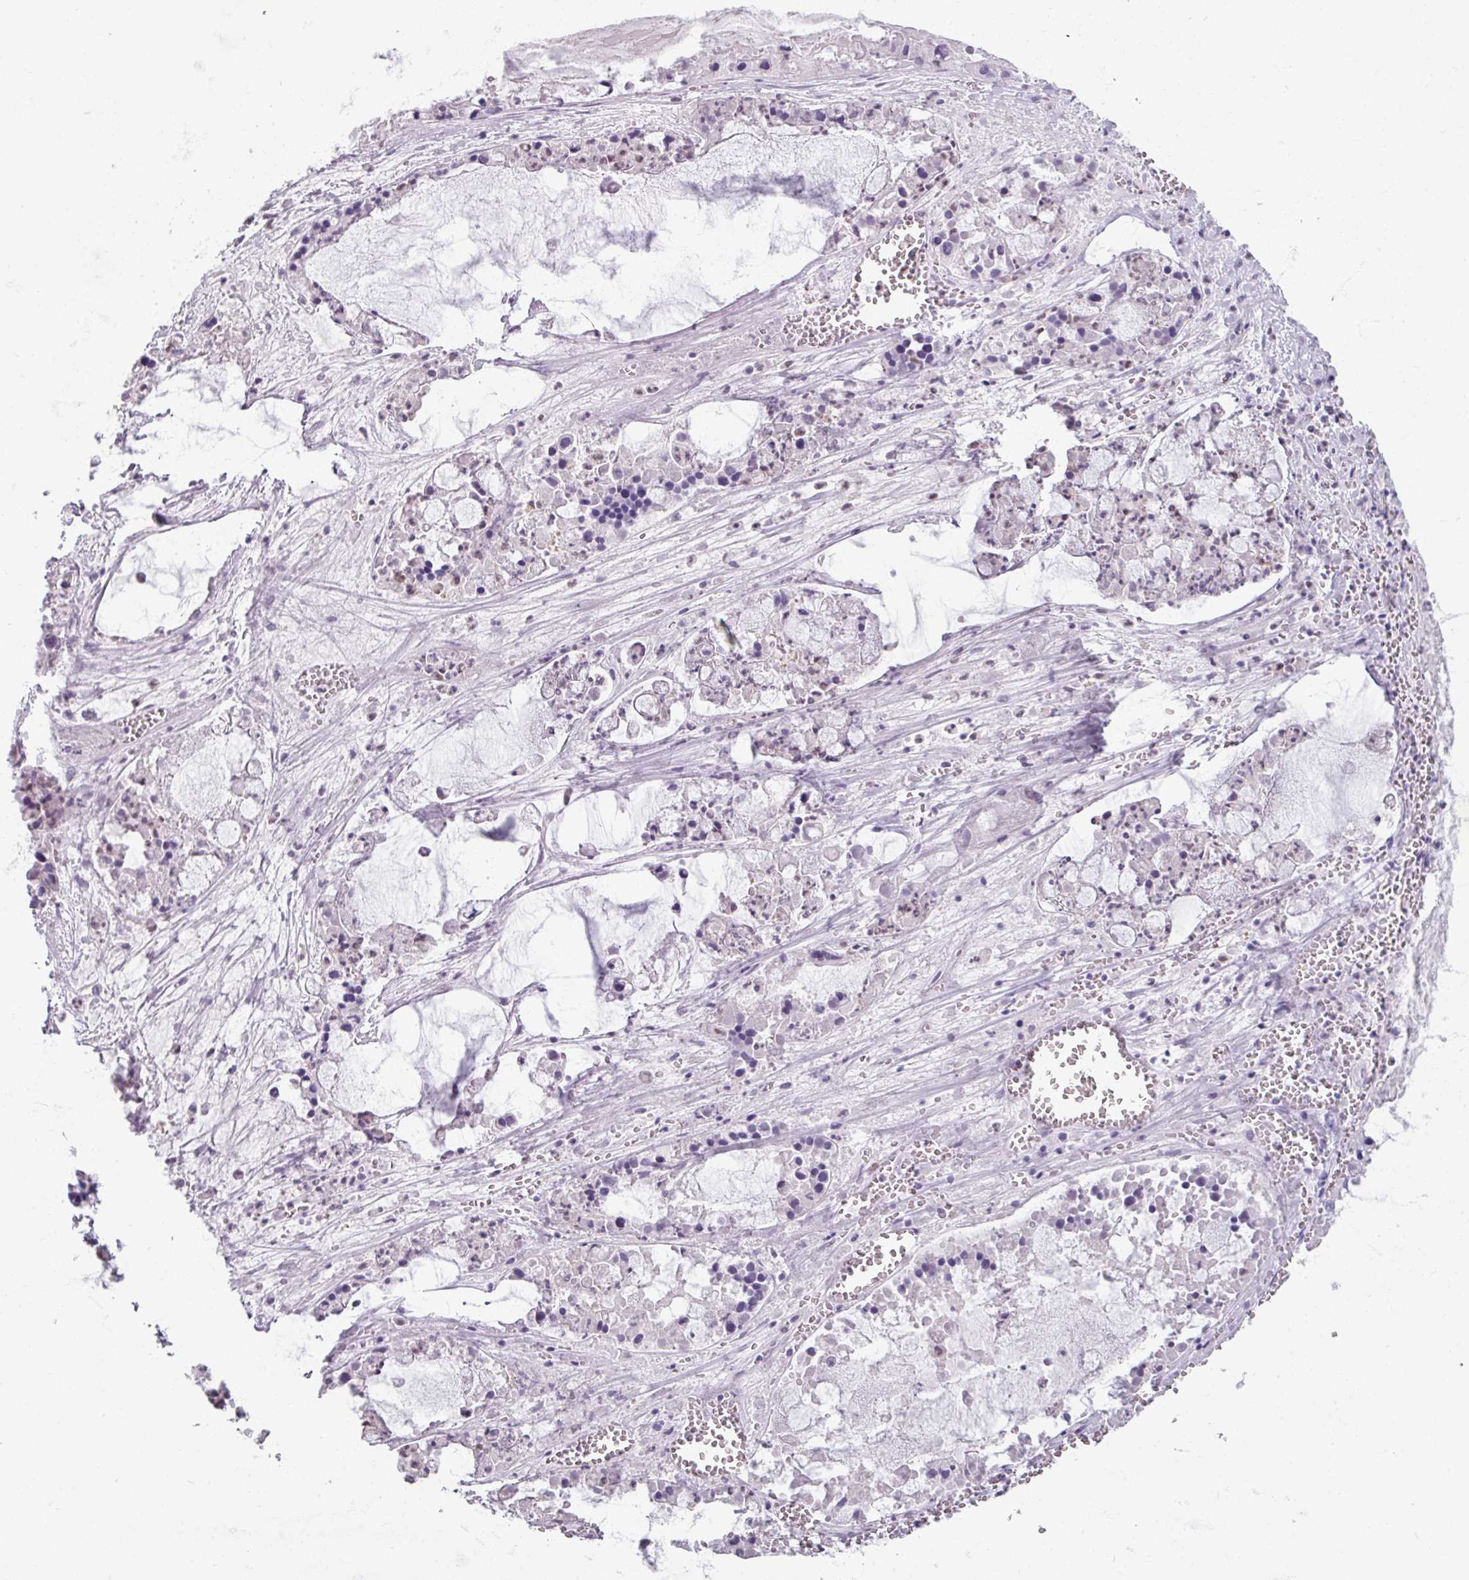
{"staining": {"intensity": "negative", "quantity": "none", "location": "none"}, "tissue": "ovarian cancer", "cell_type": "Tumor cells", "image_type": "cancer", "snomed": [{"axis": "morphology", "description": "Cystadenocarcinoma, mucinous, NOS"}, {"axis": "topography", "description": "Ovary"}], "caption": "IHC micrograph of neoplastic tissue: human ovarian cancer stained with DAB demonstrates no significant protein expression in tumor cells.", "gene": "ARG1", "patient": {"sex": "female", "age": 63}}